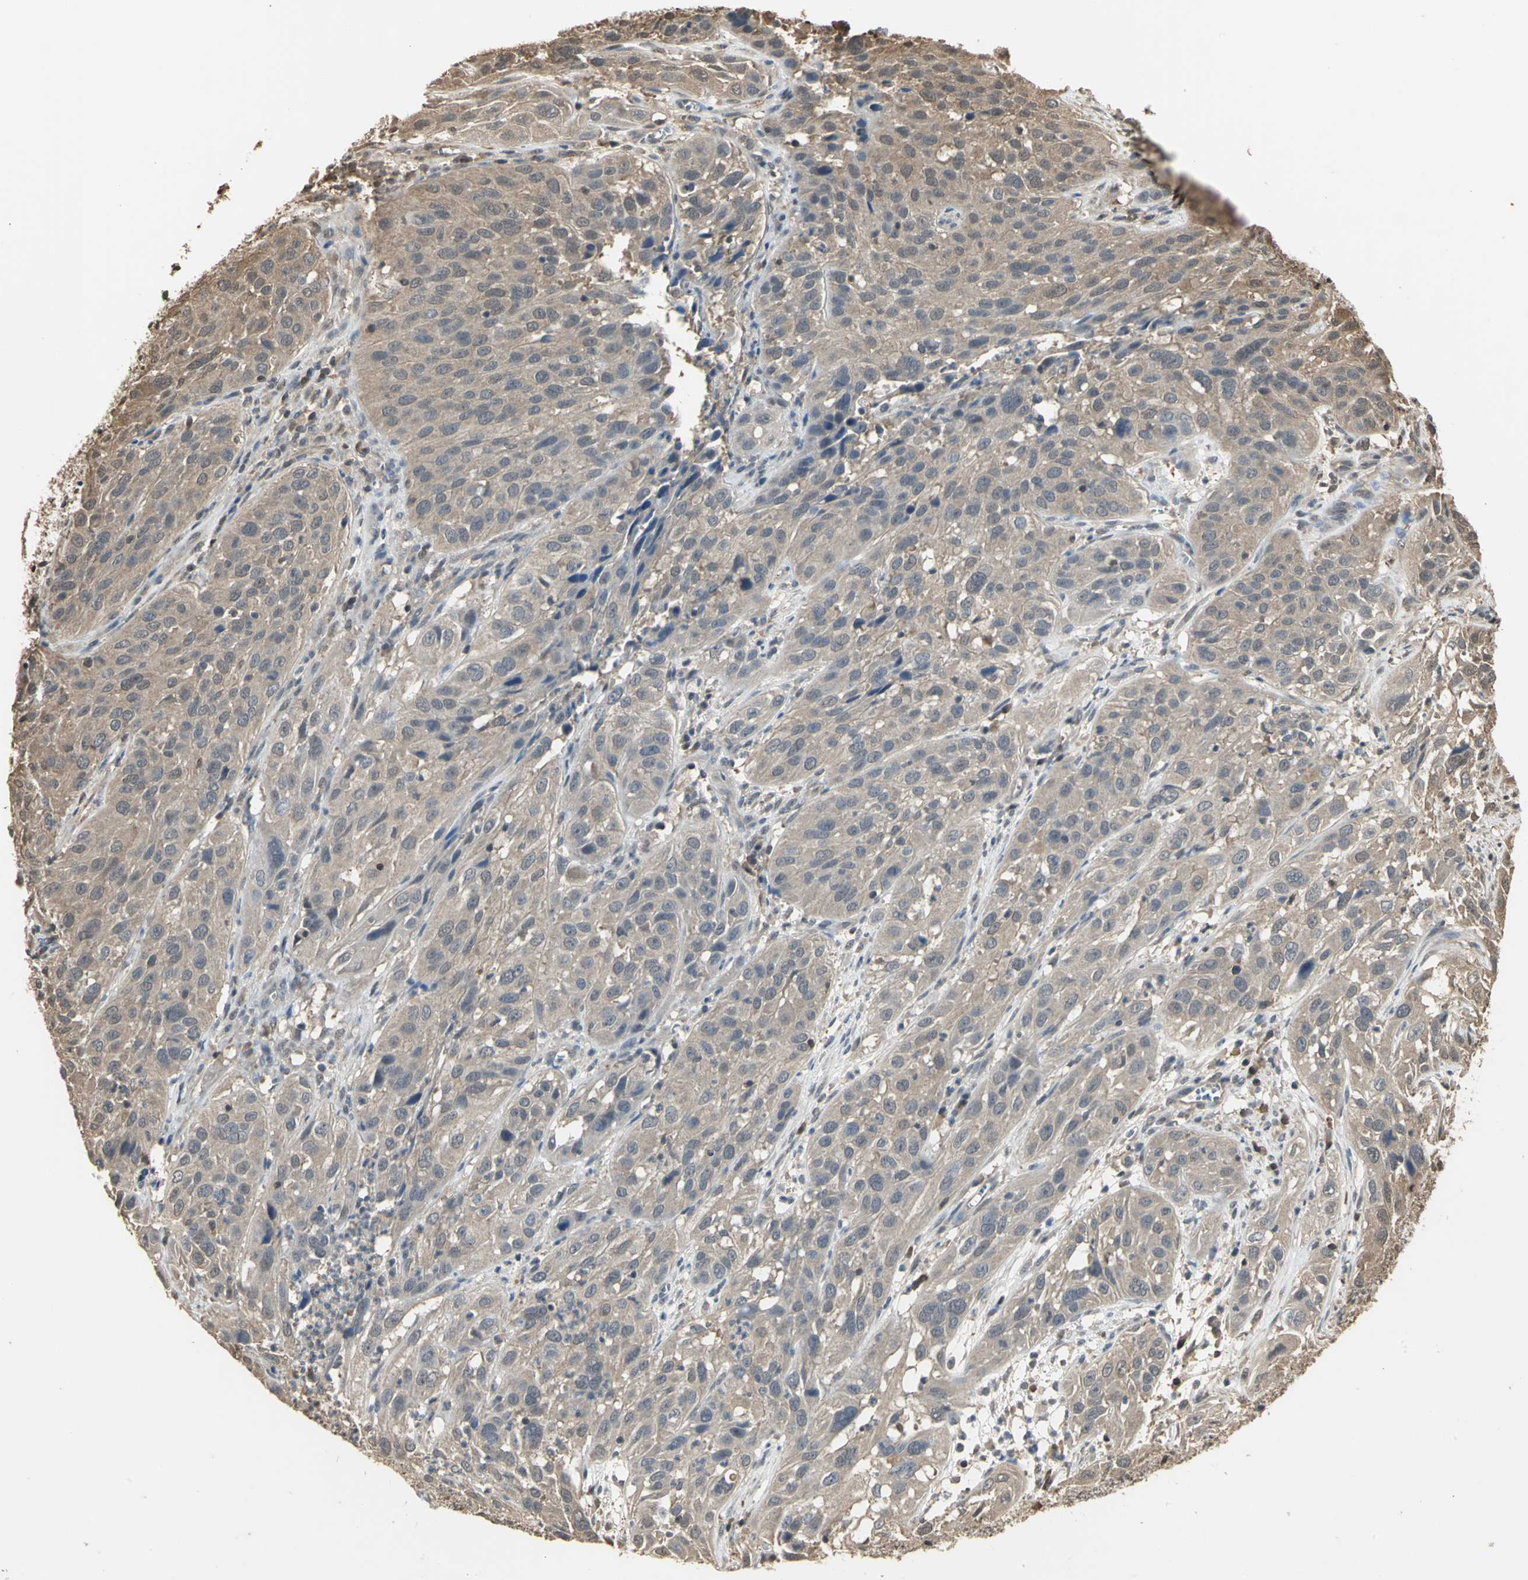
{"staining": {"intensity": "weak", "quantity": ">75%", "location": "cytoplasmic/membranous"}, "tissue": "cervical cancer", "cell_type": "Tumor cells", "image_type": "cancer", "snomed": [{"axis": "morphology", "description": "Squamous cell carcinoma, NOS"}, {"axis": "topography", "description": "Cervix"}], "caption": "Immunohistochemical staining of cervical squamous cell carcinoma exhibits low levels of weak cytoplasmic/membranous expression in about >75% of tumor cells. The staining is performed using DAB (3,3'-diaminobenzidine) brown chromogen to label protein expression. The nuclei are counter-stained blue using hematoxylin.", "gene": "PARK7", "patient": {"sex": "female", "age": 32}}